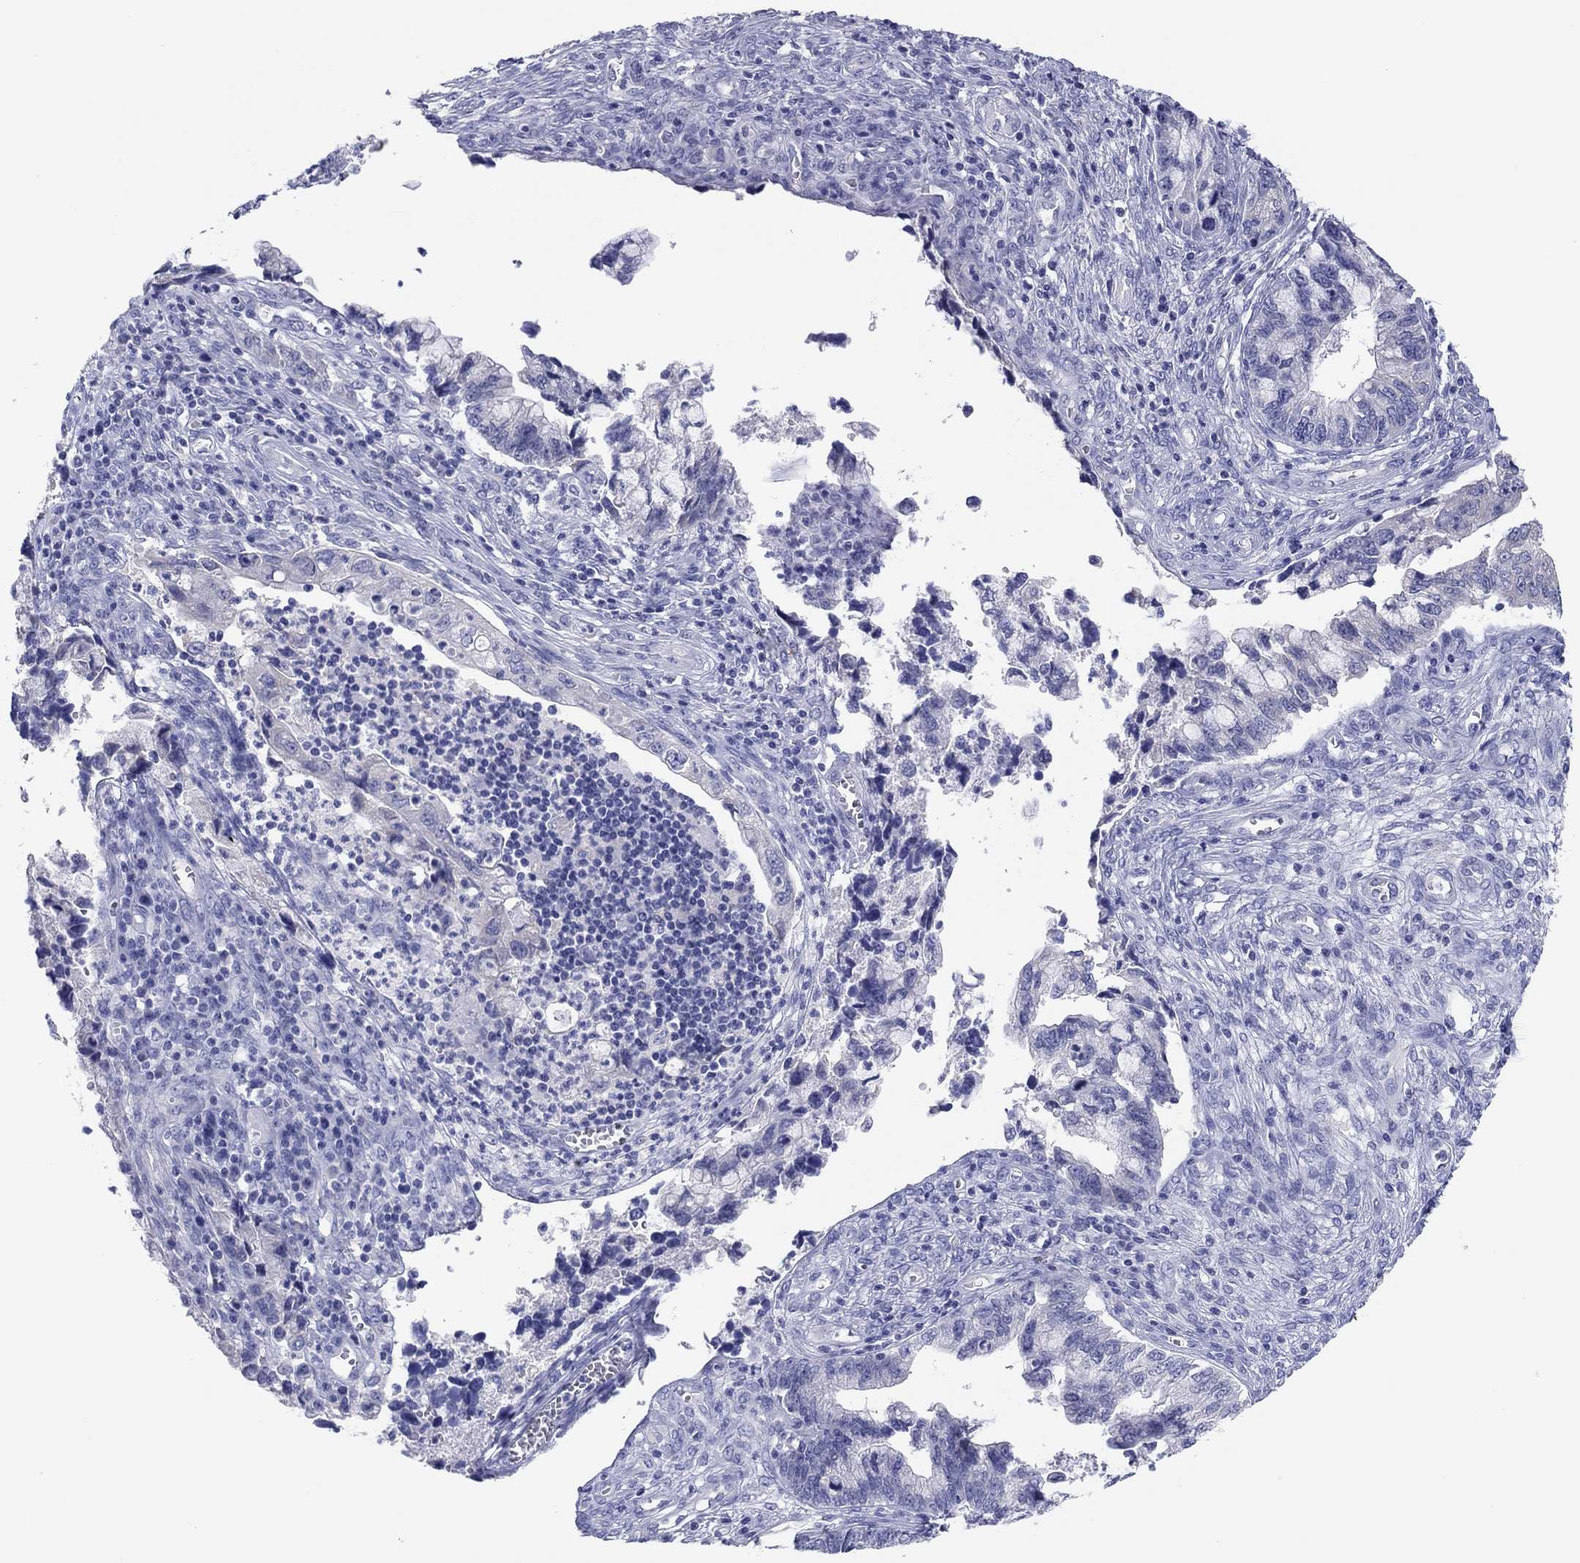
{"staining": {"intensity": "negative", "quantity": "none", "location": "none"}, "tissue": "cervical cancer", "cell_type": "Tumor cells", "image_type": "cancer", "snomed": [{"axis": "morphology", "description": "Adenocarcinoma, NOS"}, {"axis": "topography", "description": "Cervix"}], "caption": "Tumor cells are negative for brown protein staining in cervical adenocarcinoma.", "gene": "ERICH3", "patient": {"sex": "female", "age": 44}}